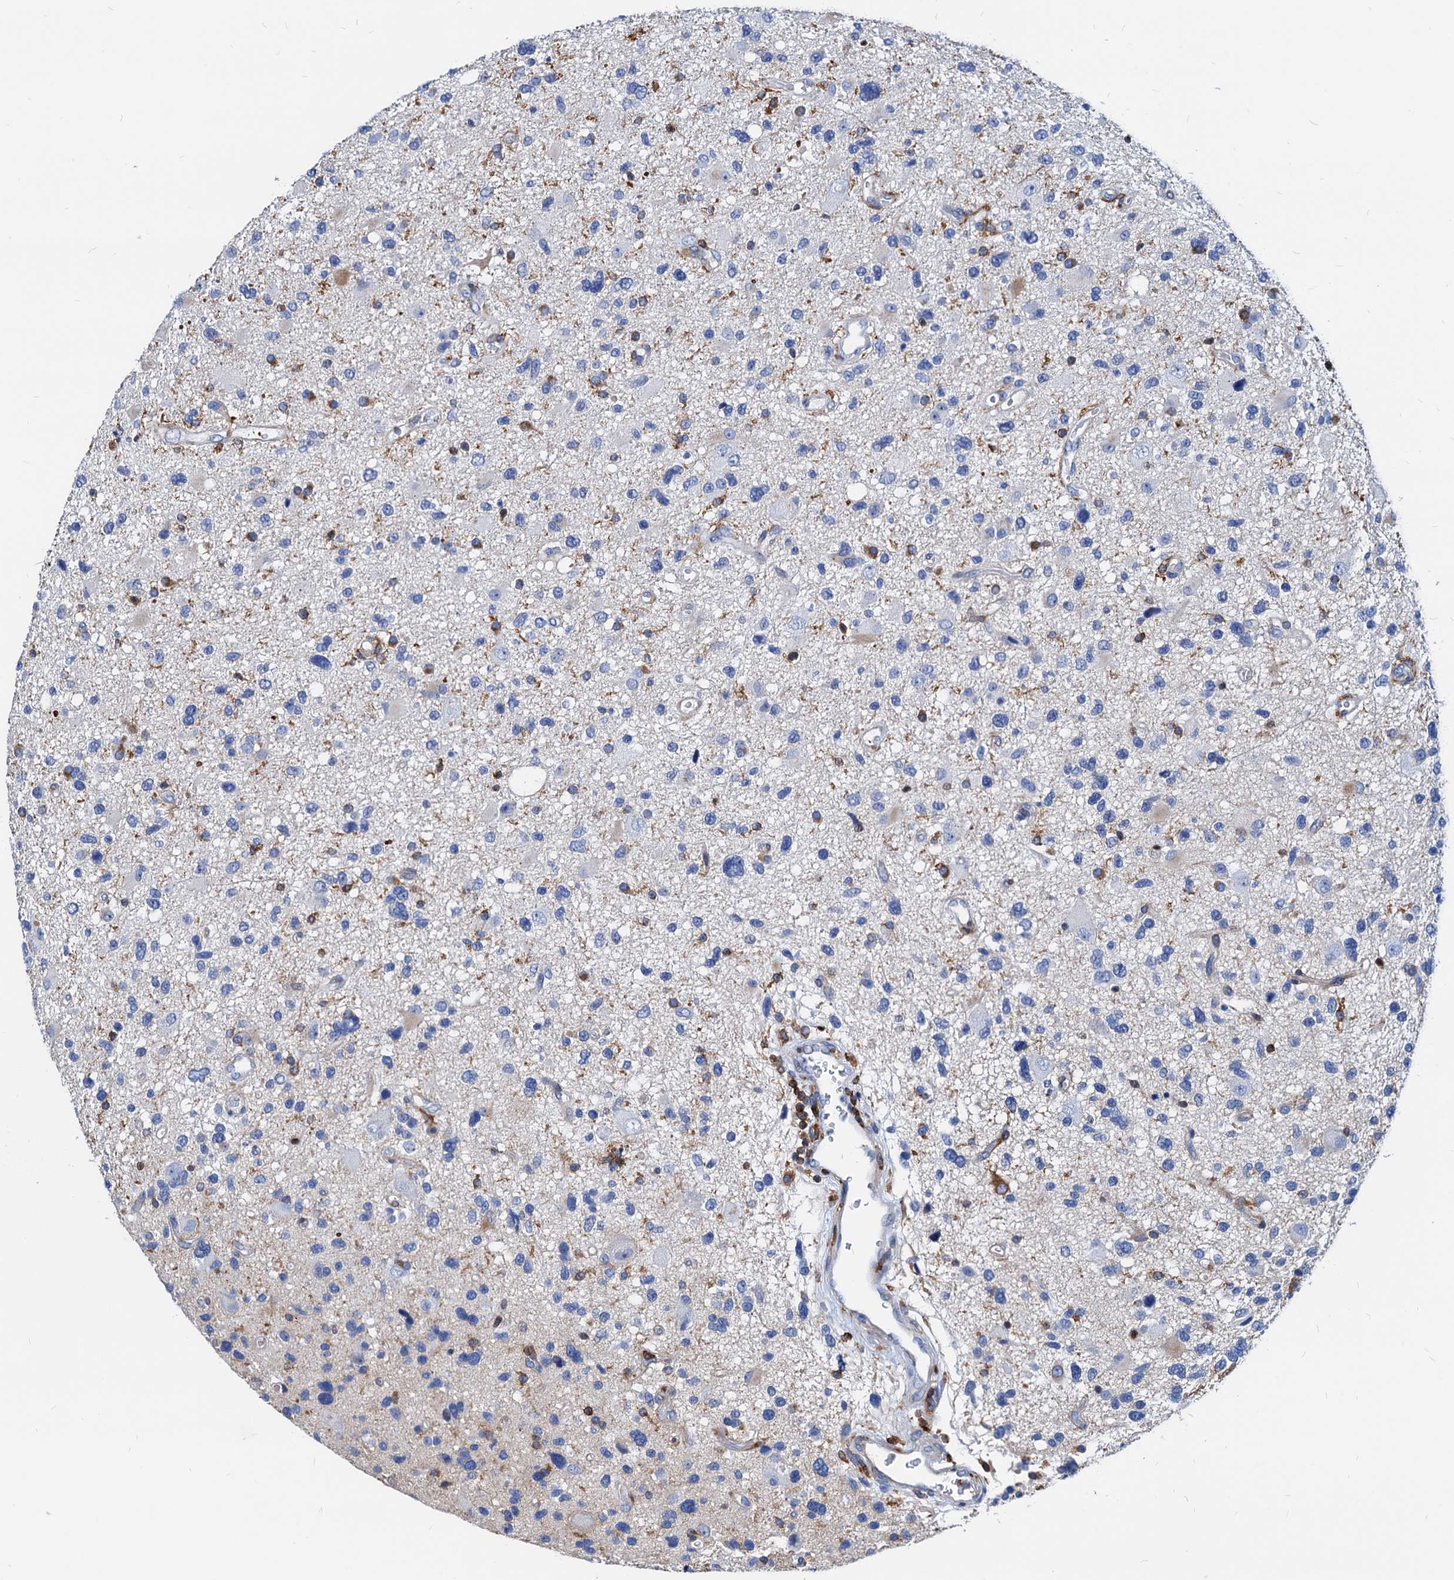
{"staining": {"intensity": "negative", "quantity": "none", "location": "none"}, "tissue": "glioma", "cell_type": "Tumor cells", "image_type": "cancer", "snomed": [{"axis": "morphology", "description": "Glioma, malignant, High grade"}, {"axis": "topography", "description": "Brain"}], "caption": "This photomicrograph is of glioma stained with immunohistochemistry (IHC) to label a protein in brown with the nuclei are counter-stained blue. There is no staining in tumor cells.", "gene": "LCP2", "patient": {"sex": "male", "age": 33}}